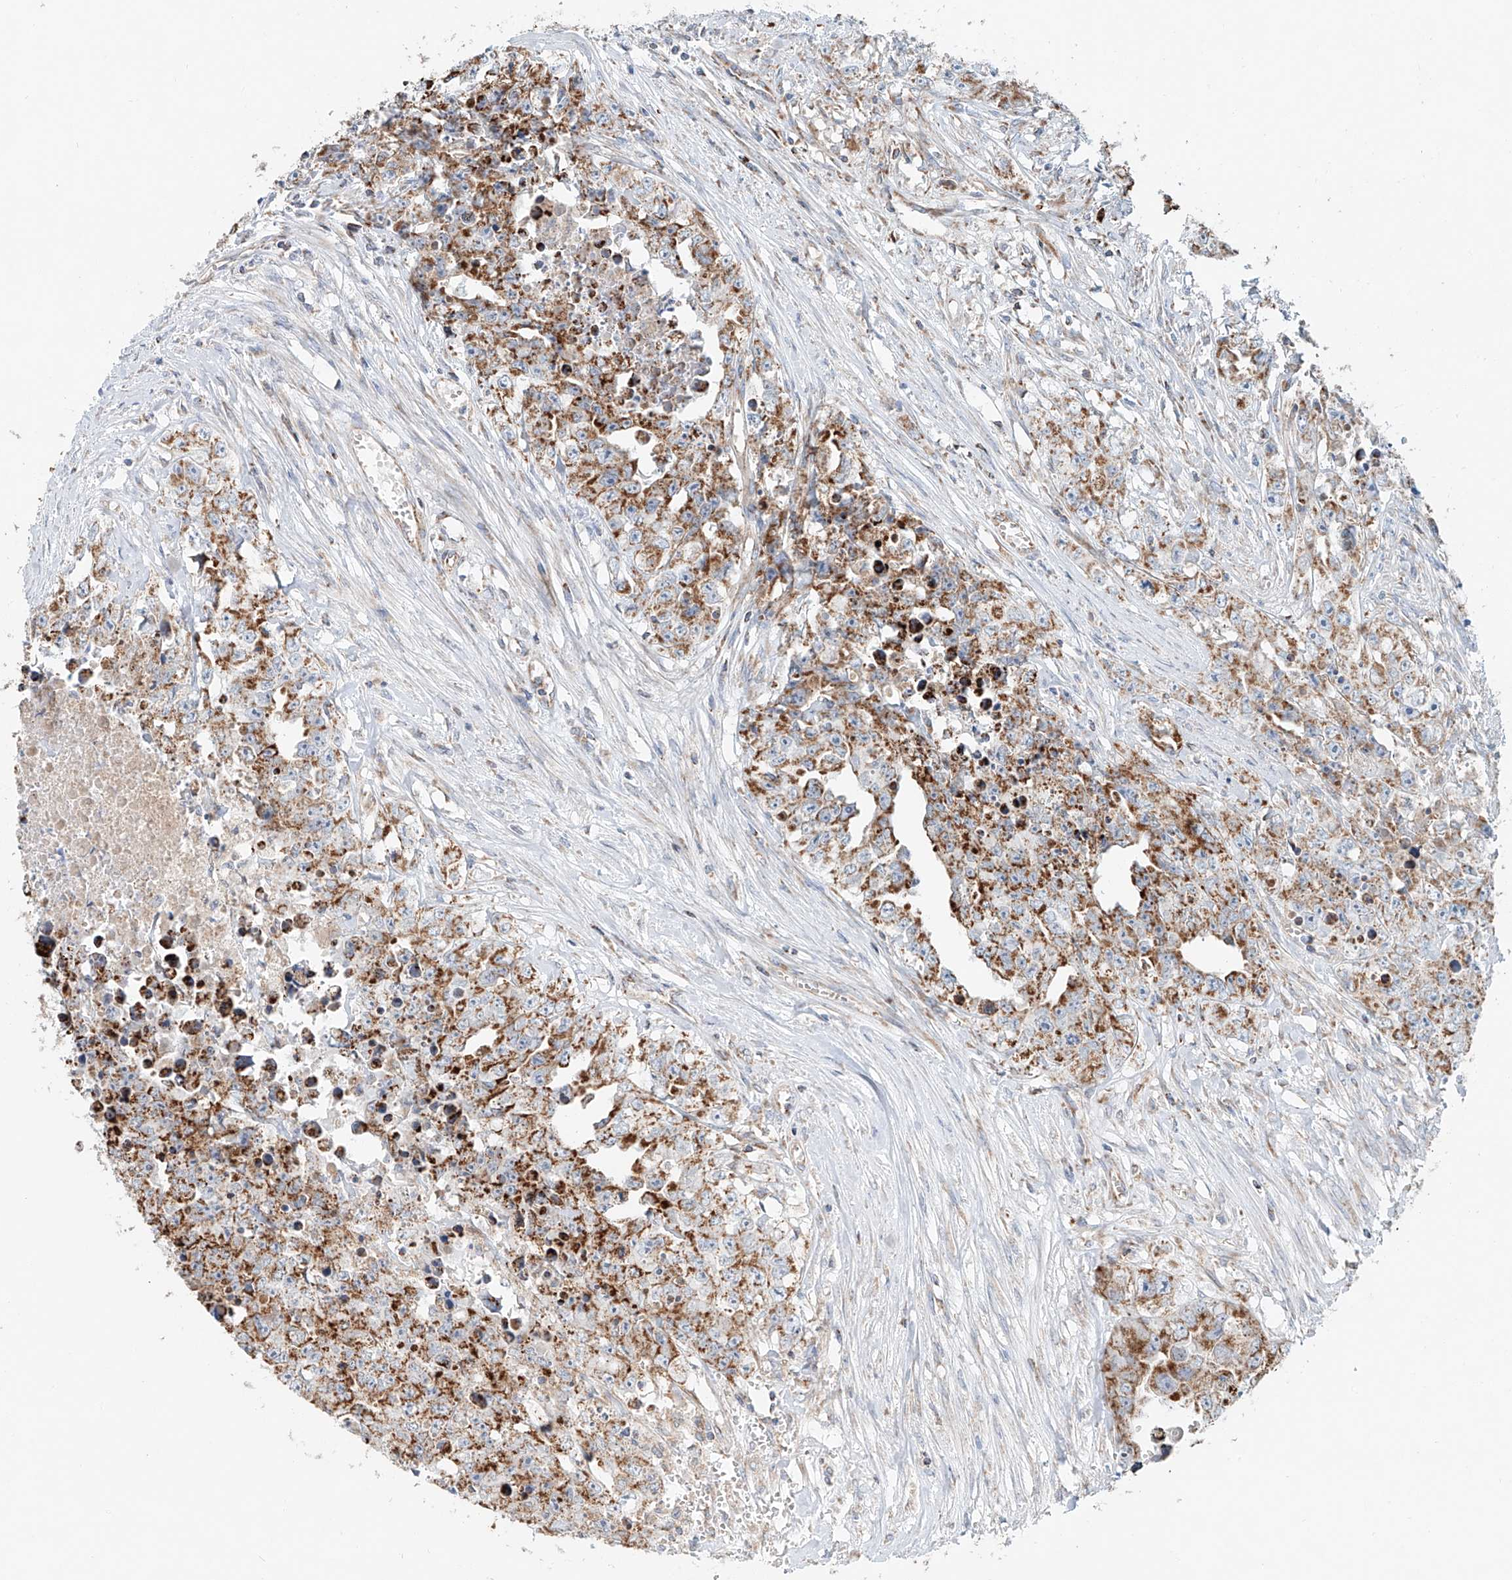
{"staining": {"intensity": "moderate", "quantity": ">75%", "location": "cytoplasmic/membranous"}, "tissue": "testis cancer", "cell_type": "Tumor cells", "image_type": "cancer", "snomed": [{"axis": "morphology", "description": "Seminoma, NOS"}, {"axis": "morphology", "description": "Carcinoma, Embryonal, NOS"}, {"axis": "topography", "description": "Testis"}], "caption": "Testis cancer tissue exhibits moderate cytoplasmic/membranous staining in about >75% of tumor cells, visualized by immunohistochemistry. The protein is shown in brown color, while the nuclei are stained blue.", "gene": "CARD10", "patient": {"sex": "male", "age": 43}}